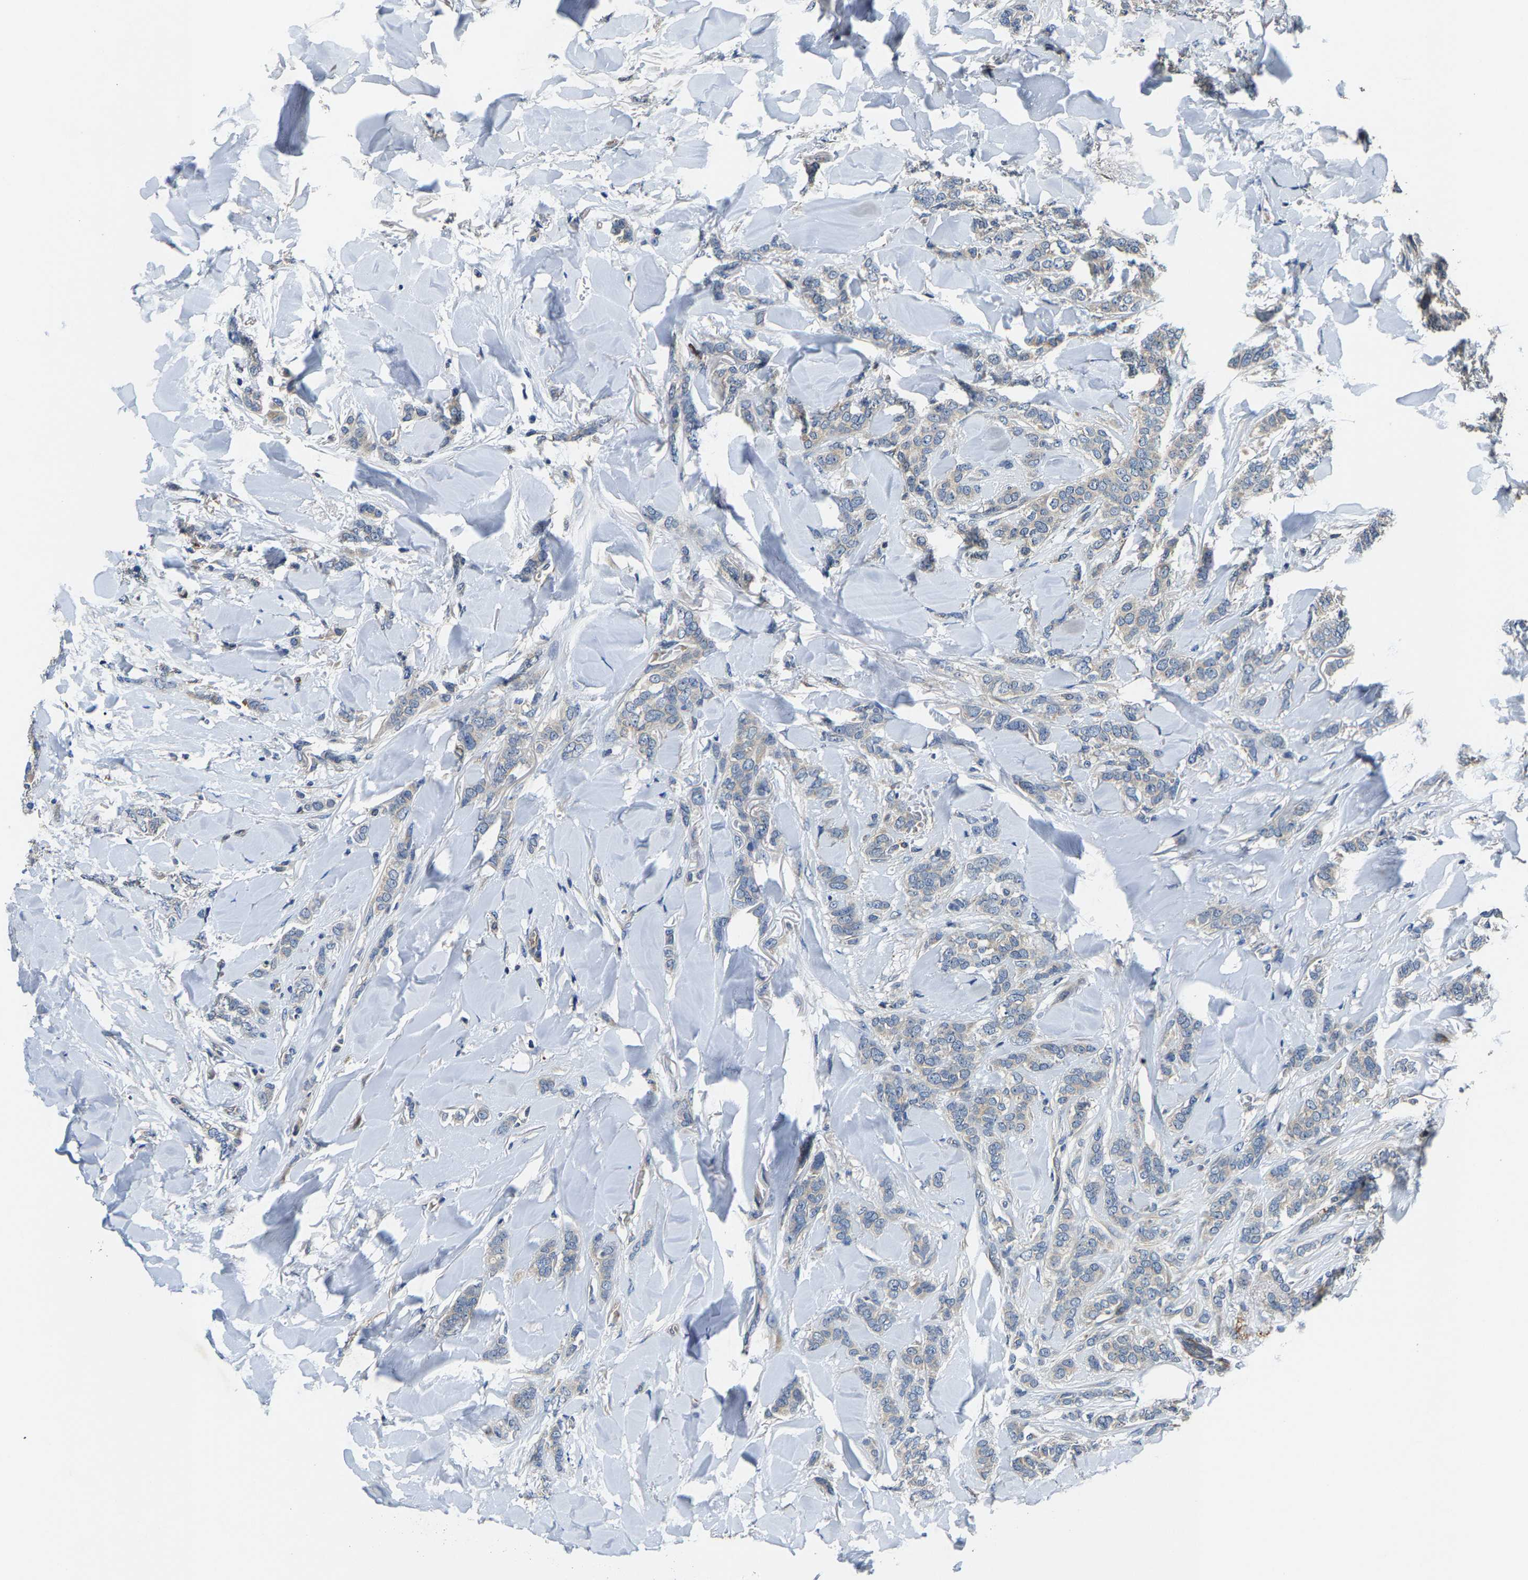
{"staining": {"intensity": "negative", "quantity": "none", "location": "none"}, "tissue": "breast cancer", "cell_type": "Tumor cells", "image_type": "cancer", "snomed": [{"axis": "morphology", "description": "Lobular carcinoma"}, {"axis": "topography", "description": "Skin"}, {"axis": "topography", "description": "Breast"}], "caption": "A photomicrograph of lobular carcinoma (breast) stained for a protein shows no brown staining in tumor cells. (Immunohistochemistry (ihc), brightfield microscopy, high magnification).", "gene": "AGBL3", "patient": {"sex": "female", "age": 46}}